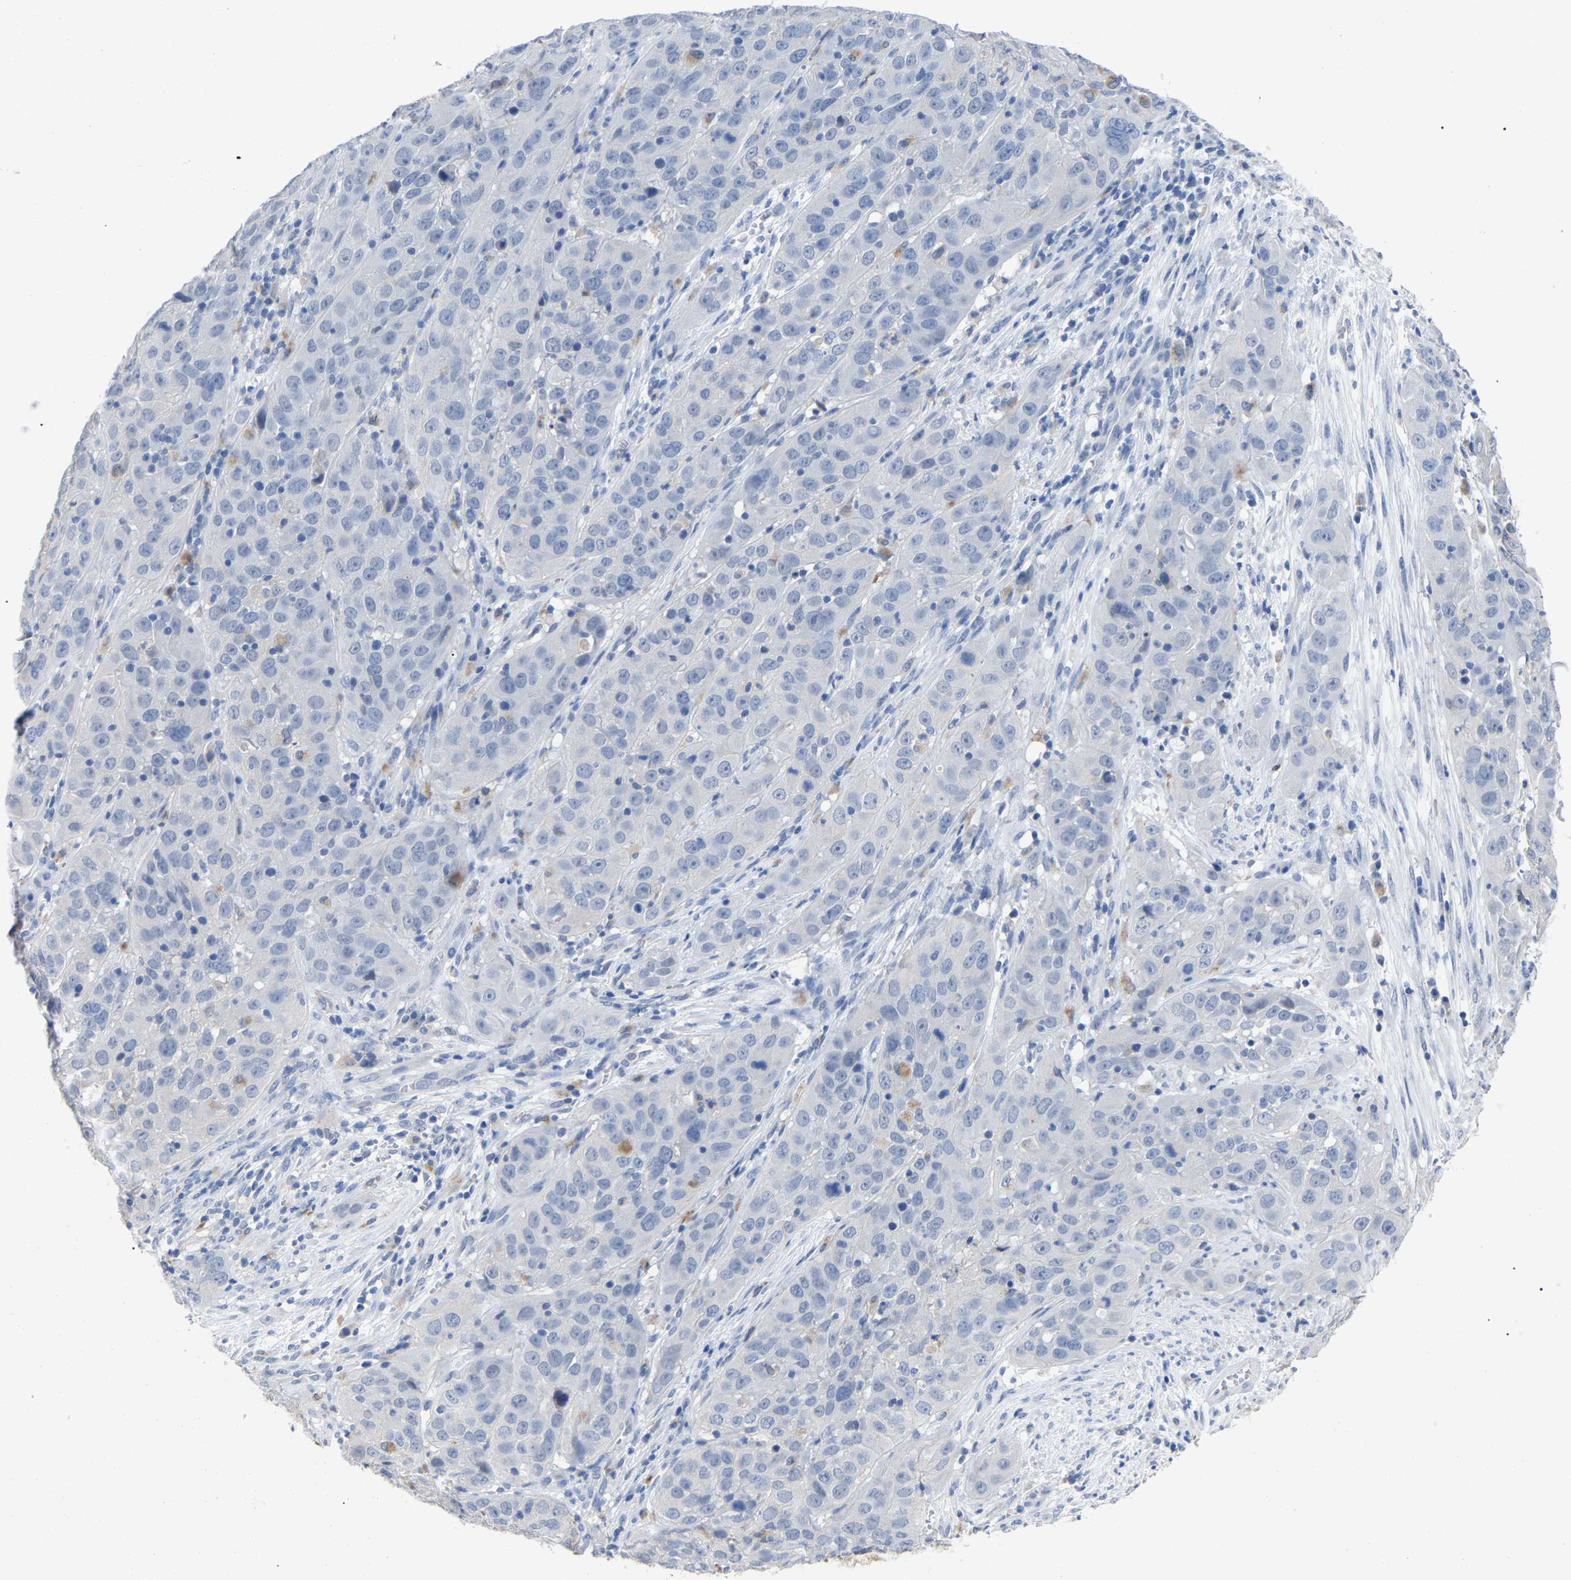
{"staining": {"intensity": "negative", "quantity": "none", "location": "none"}, "tissue": "cervical cancer", "cell_type": "Tumor cells", "image_type": "cancer", "snomed": [{"axis": "morphology", "description": "Squamous cell carcinoma, NOS"}, {"axis": "topography", "description": "Cervix"}], "caption": "An IHC micrograph of cervical cancer (squamous cell carcinoma) is shown. There is no staining in tumor cells of cervical cancer (squamous cell carcinoma).", "gene": "SMPD2", "patient": {"sex": "female", "age": 32}}